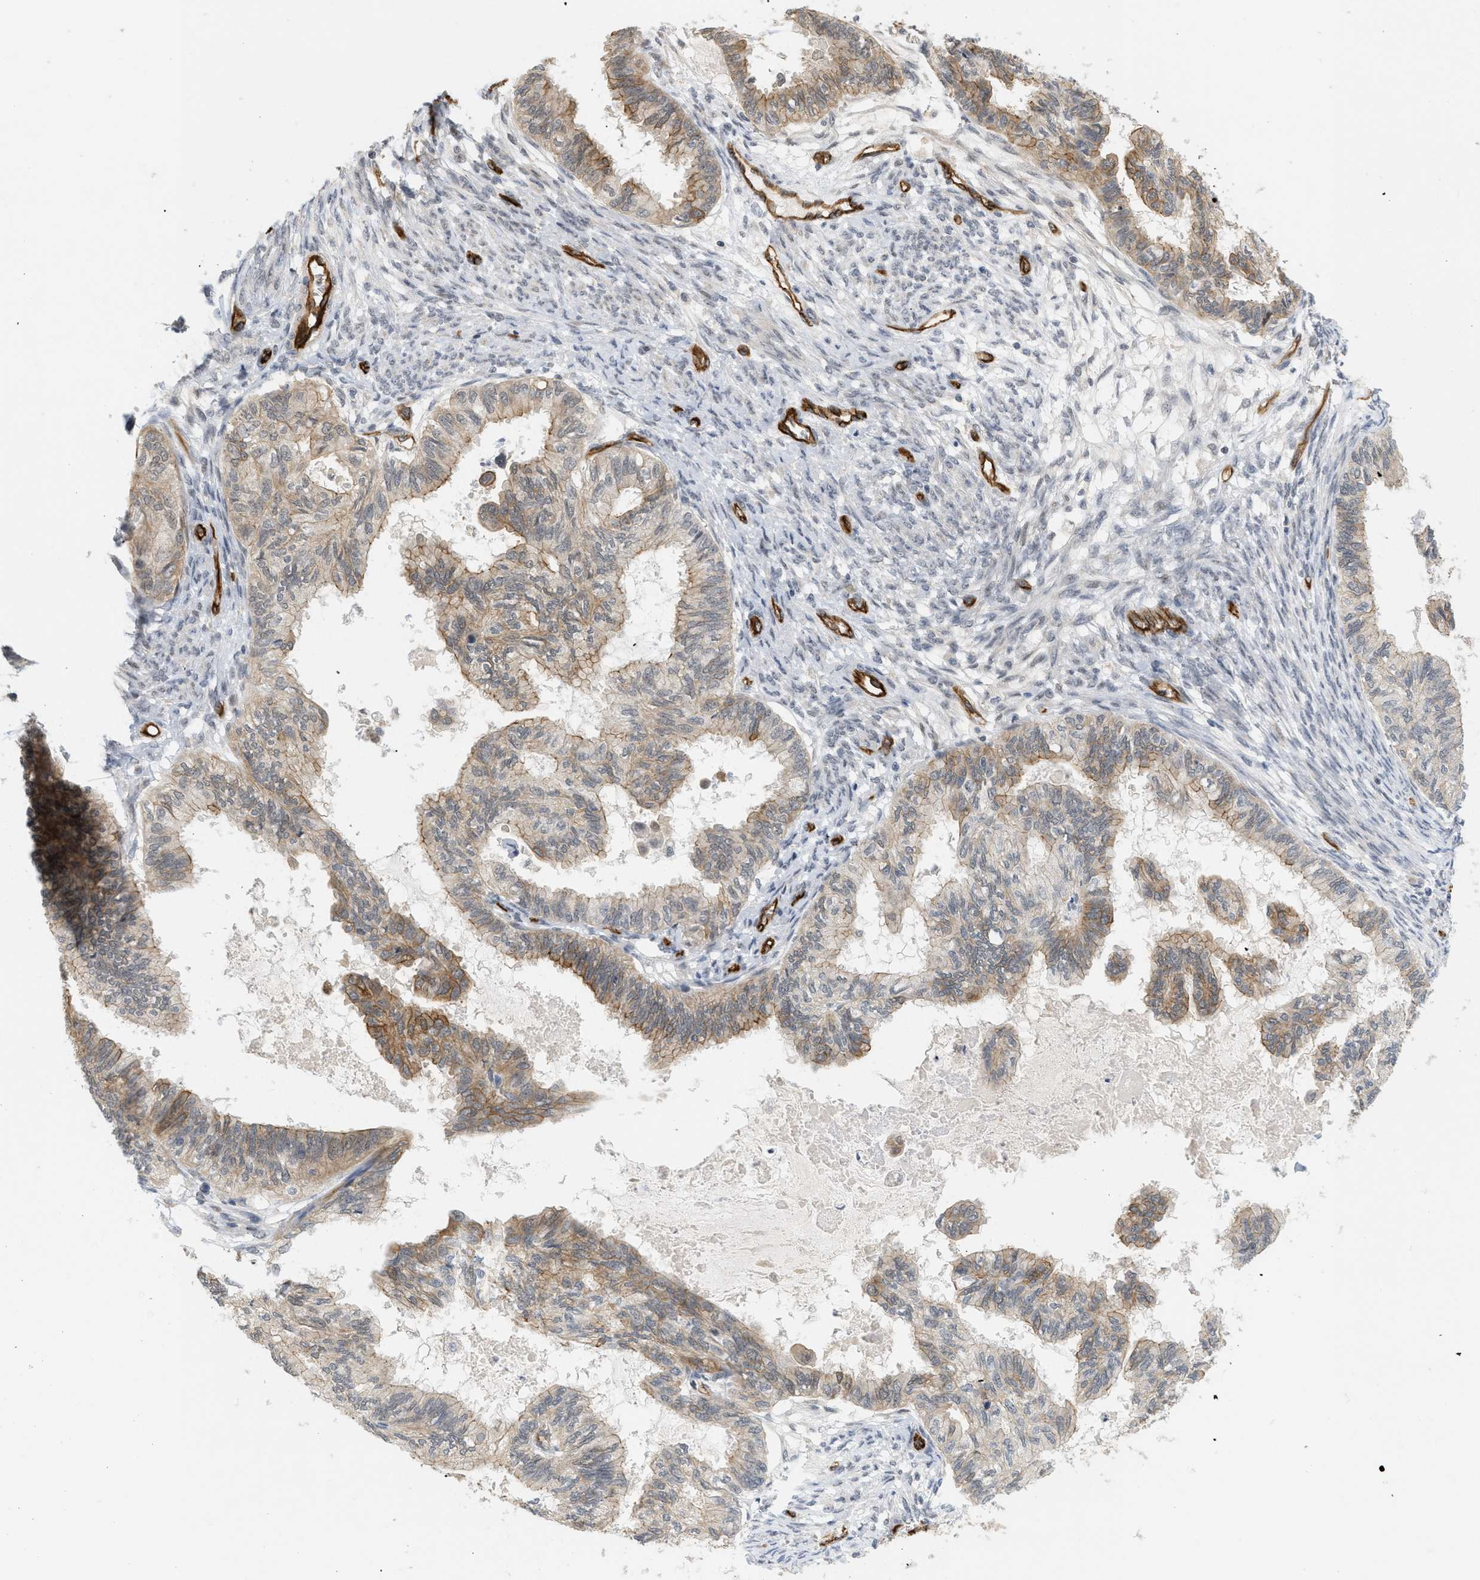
{"staining": {"intensity": "moderate", "quantity": "25%-75%", "location": "cytoplasmic/membranous"}, "tissue": "cervical cancer", "cell_type": "Tumor cells", "image_type": "cancer", "snomed": [{"axis": "morphology", "description": "Normal tissue, NOS"}, {"axis": "morphology", "description": "Adenocarcinoma, NOS"}, {"axis": "topography", "description": "Cervix"}, {"axis": "topography", "description": "Endometrium"}], "caption": "IHC image of human adenocarcinoma (cervical) stained for a protein (brown), which exhibits medium levels of moderate cytoplasmic/membranous expression in about 25%-75% of tumor cells.", "gene": "PALMD", "patient": {"sex": "female", "age": 86}}